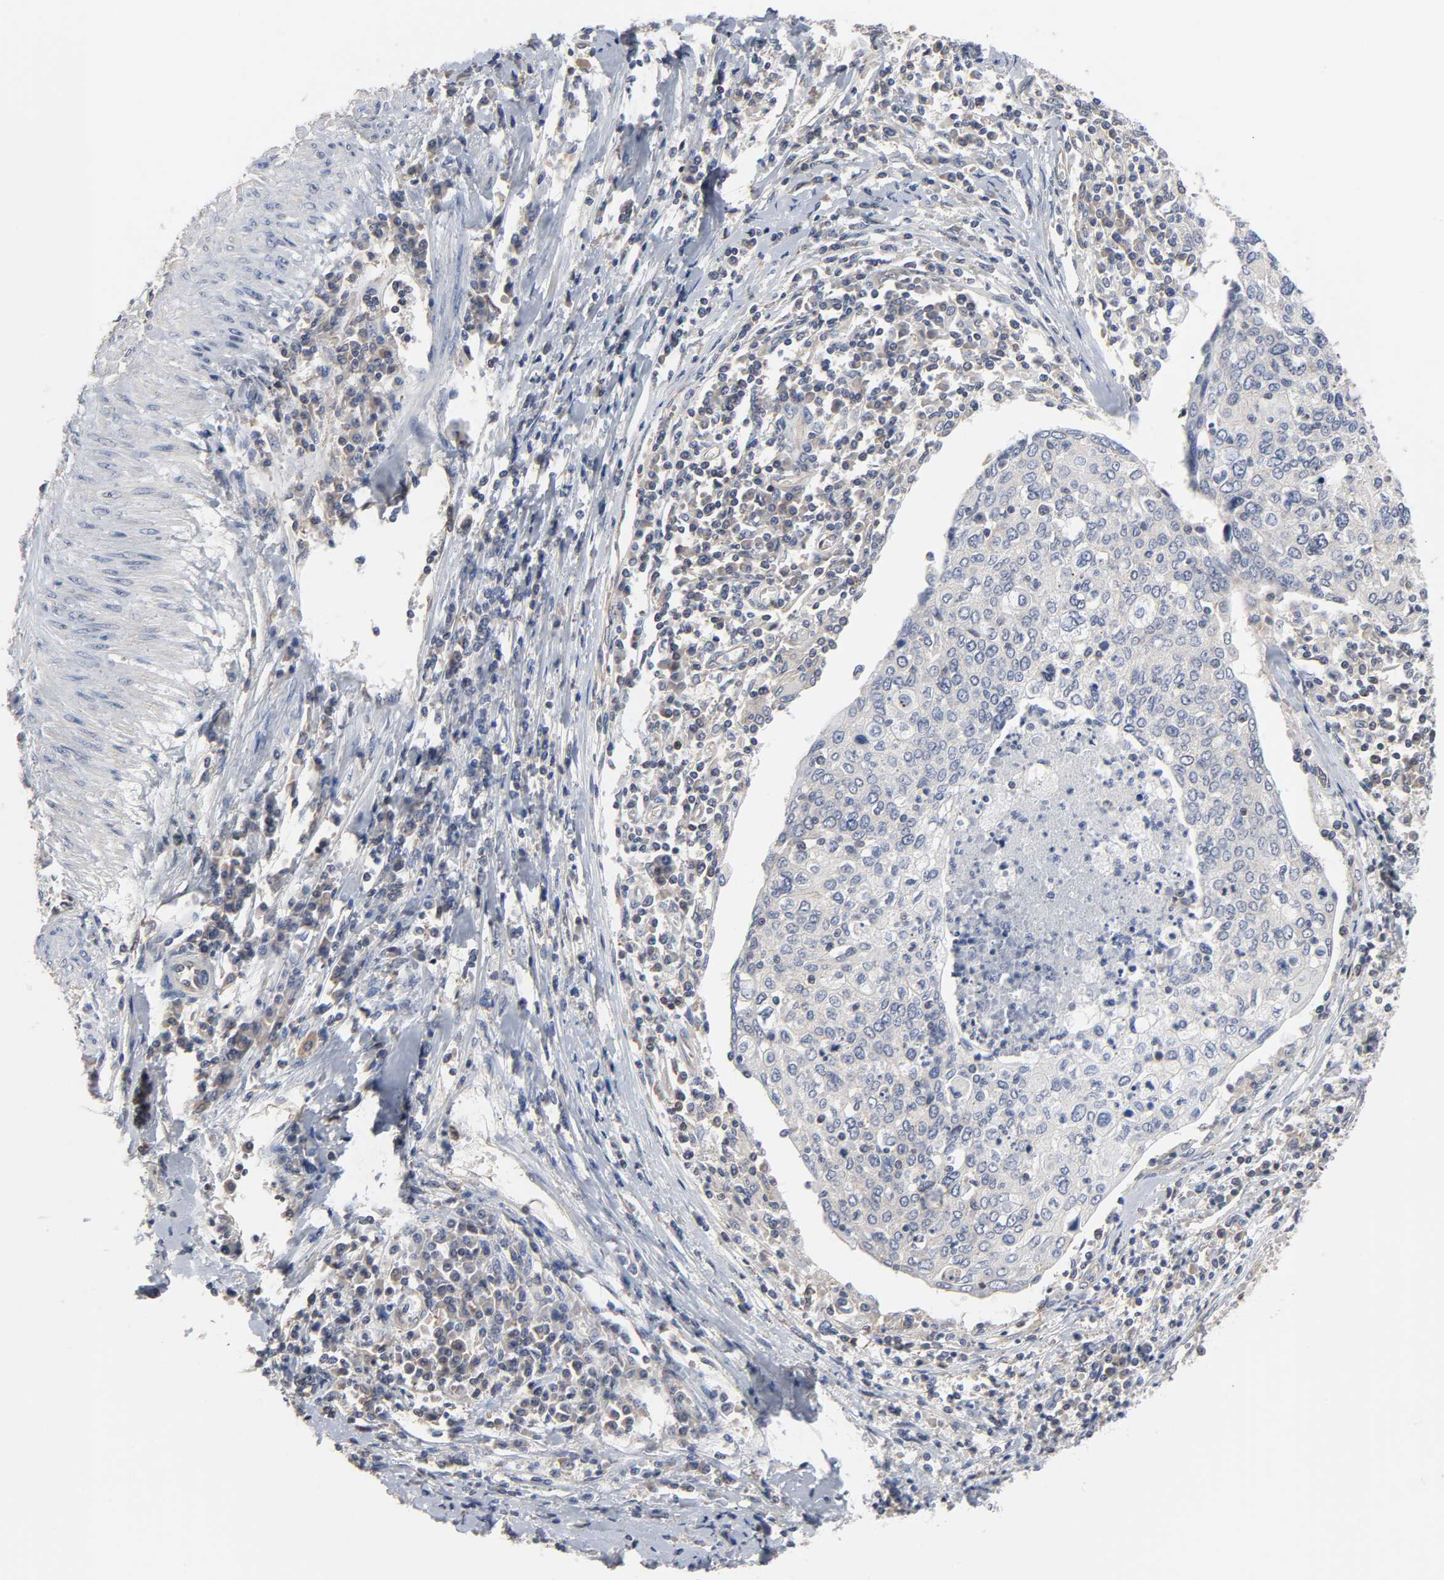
{"staining": {"intensity": "weak", "quantity": "<25%", "location": "cytoplasmic/membranous"}, "tissue": "cervical cancer", "cell_type": "Tumor cells", "image_type": "cancer", "snomed": [{"axis": "morphology", "description": "Squamous cell carcinoma, NOS"}, {"axis": "topography", "description": "Cervix"}], "caption": "Human cervical squamous cell carcinoma stained for a protein using immunohistochemistry (IHC) demonstrates no staining in tumor cells.", "gene": "DDX10", "patient": {"sex": "female", "age": 40}}